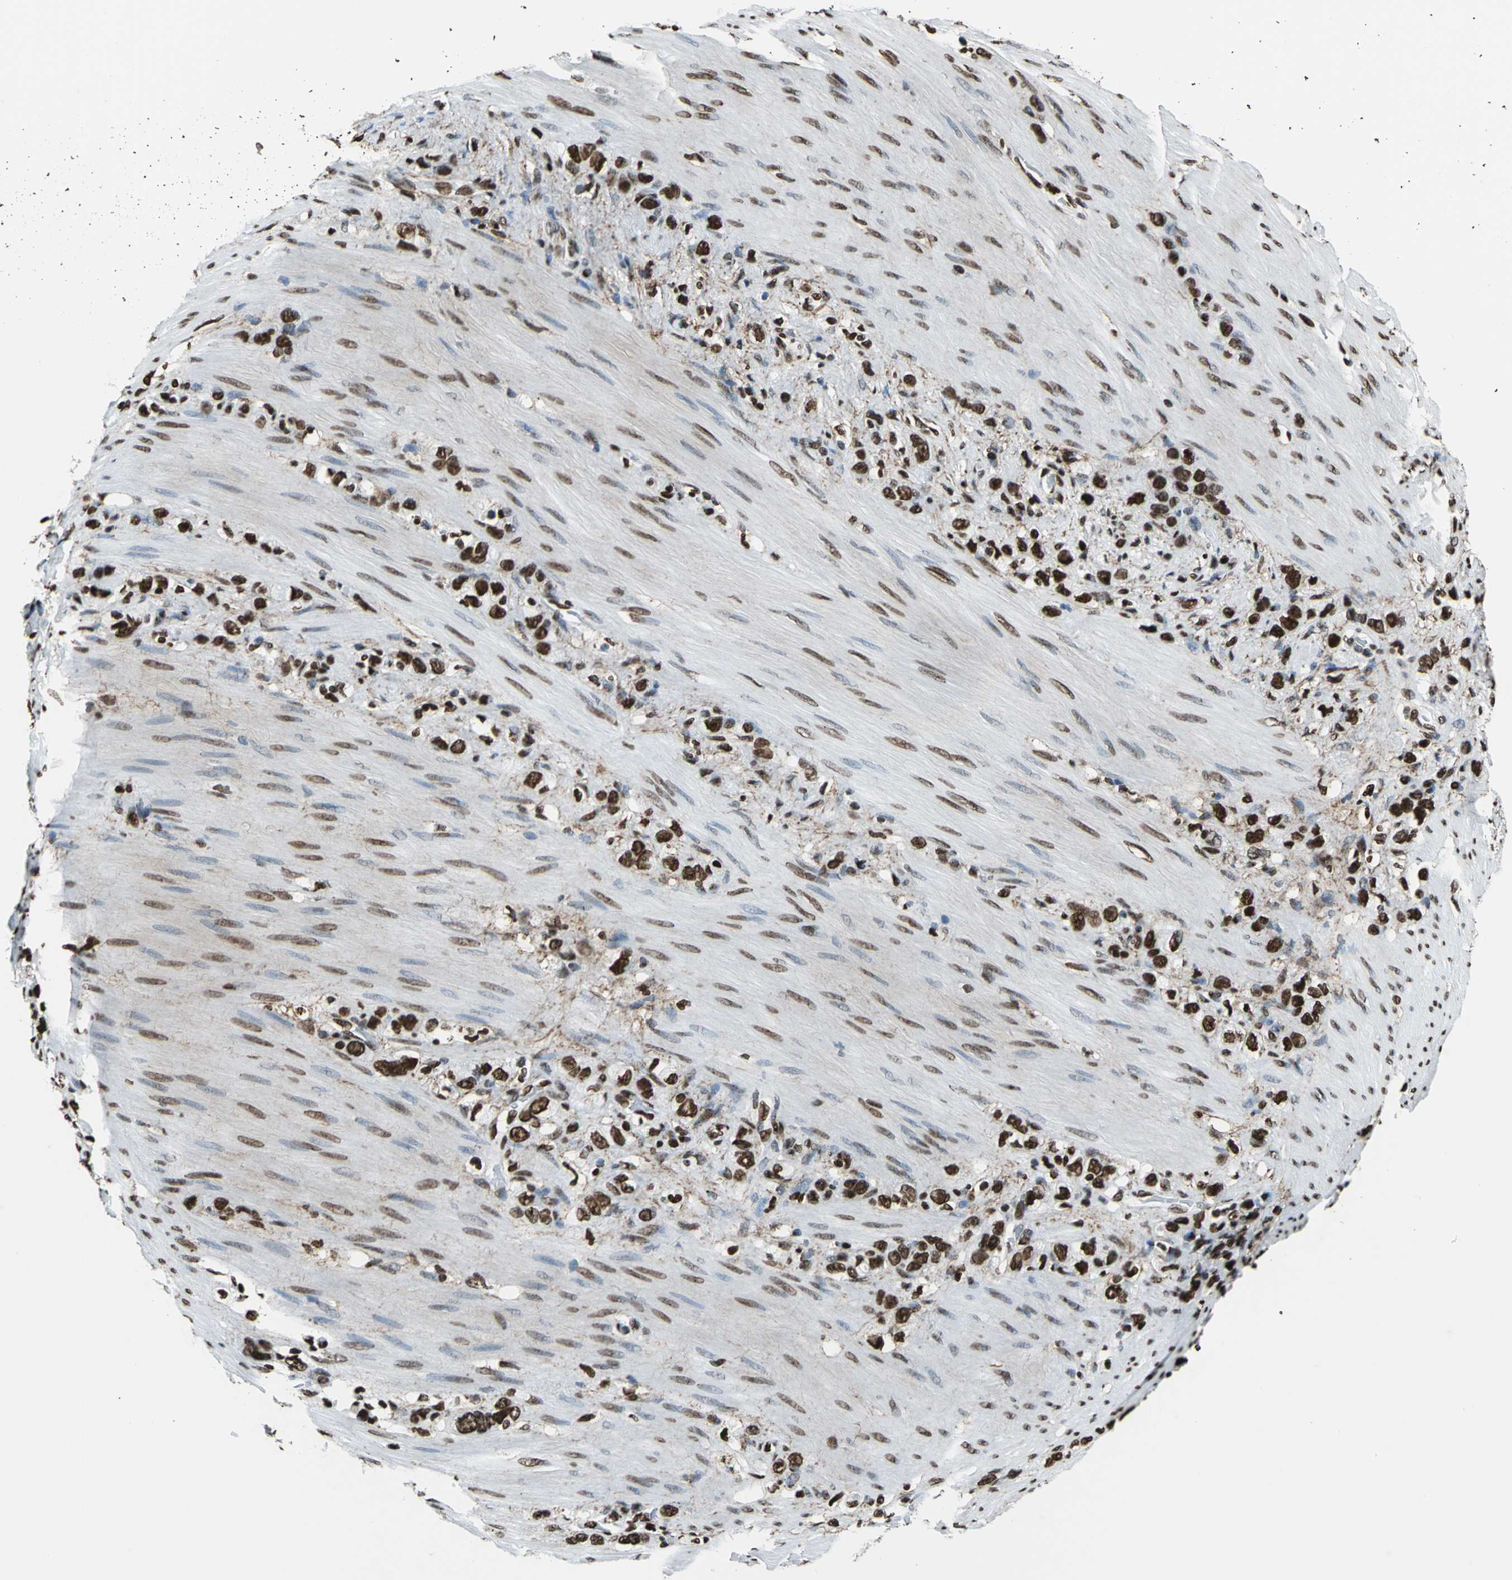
{"staining": {"intensity": "strong", "quantity": ">75%", "location": "nuclear"}, "tissue": "stomach cancer", "cell_type": "Tumor cells", "image_type": "cancer", "snomed": [{"axis": "morphology", "description": "Normal tissue, NOS"}, {"axis": "morphology", "description": "Adenocarcinoma, NOS"}, {"axis": "morphology", "description": "Adenocarcinoma, High grade"}, {"axis": "topography", "description": "Stomach, upper"}, {"axis": "topography", "description": "Stomach"}], "caption": "Strong nuclear protein staining is present in about >75% of tumor cells in adenocarcinoma (high-grade) (stomach).", "gene": "APEX1", "patient": {"sex": "female", "age": 65}}